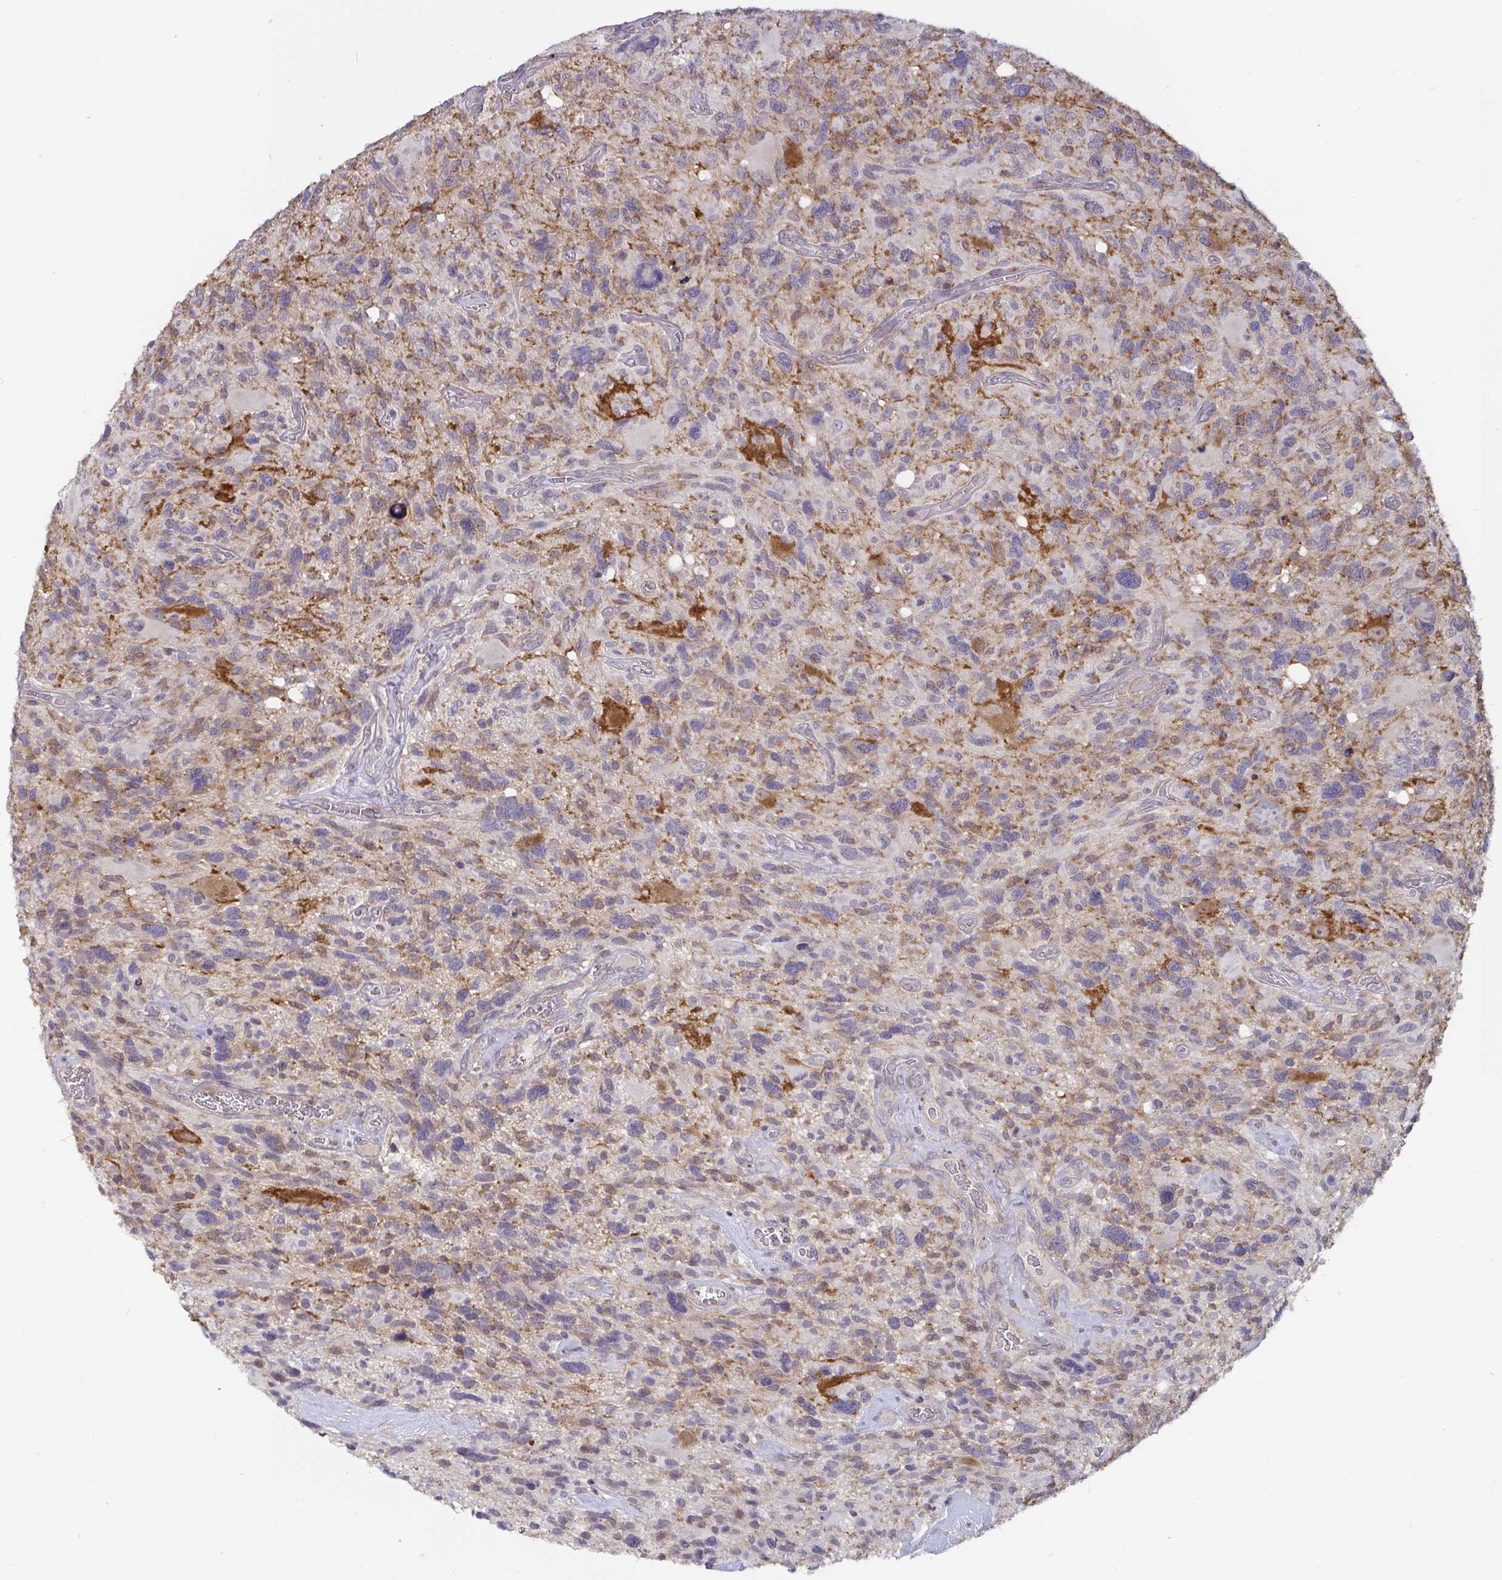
{"staining": {"intensity": "weak", "quantity": "<25%", "location": "cytoplasmic/membranous"}, "tissue": "glioma", "cell_type": "Tumor cells", "image_type": "cancer", "snomed": [{"axis": "morphology", "description": "Glioma, malignant, High grade"}, {"axis": "topography", "description": "Brain"}], "caption": "DAB (3,3'-diaminobenzidine) immunohistochemical staining of human glioma demonstrates no significant expression in tumor cells.", "gene": "CDH18", "patient": {"sex": "male", "age": 49}}